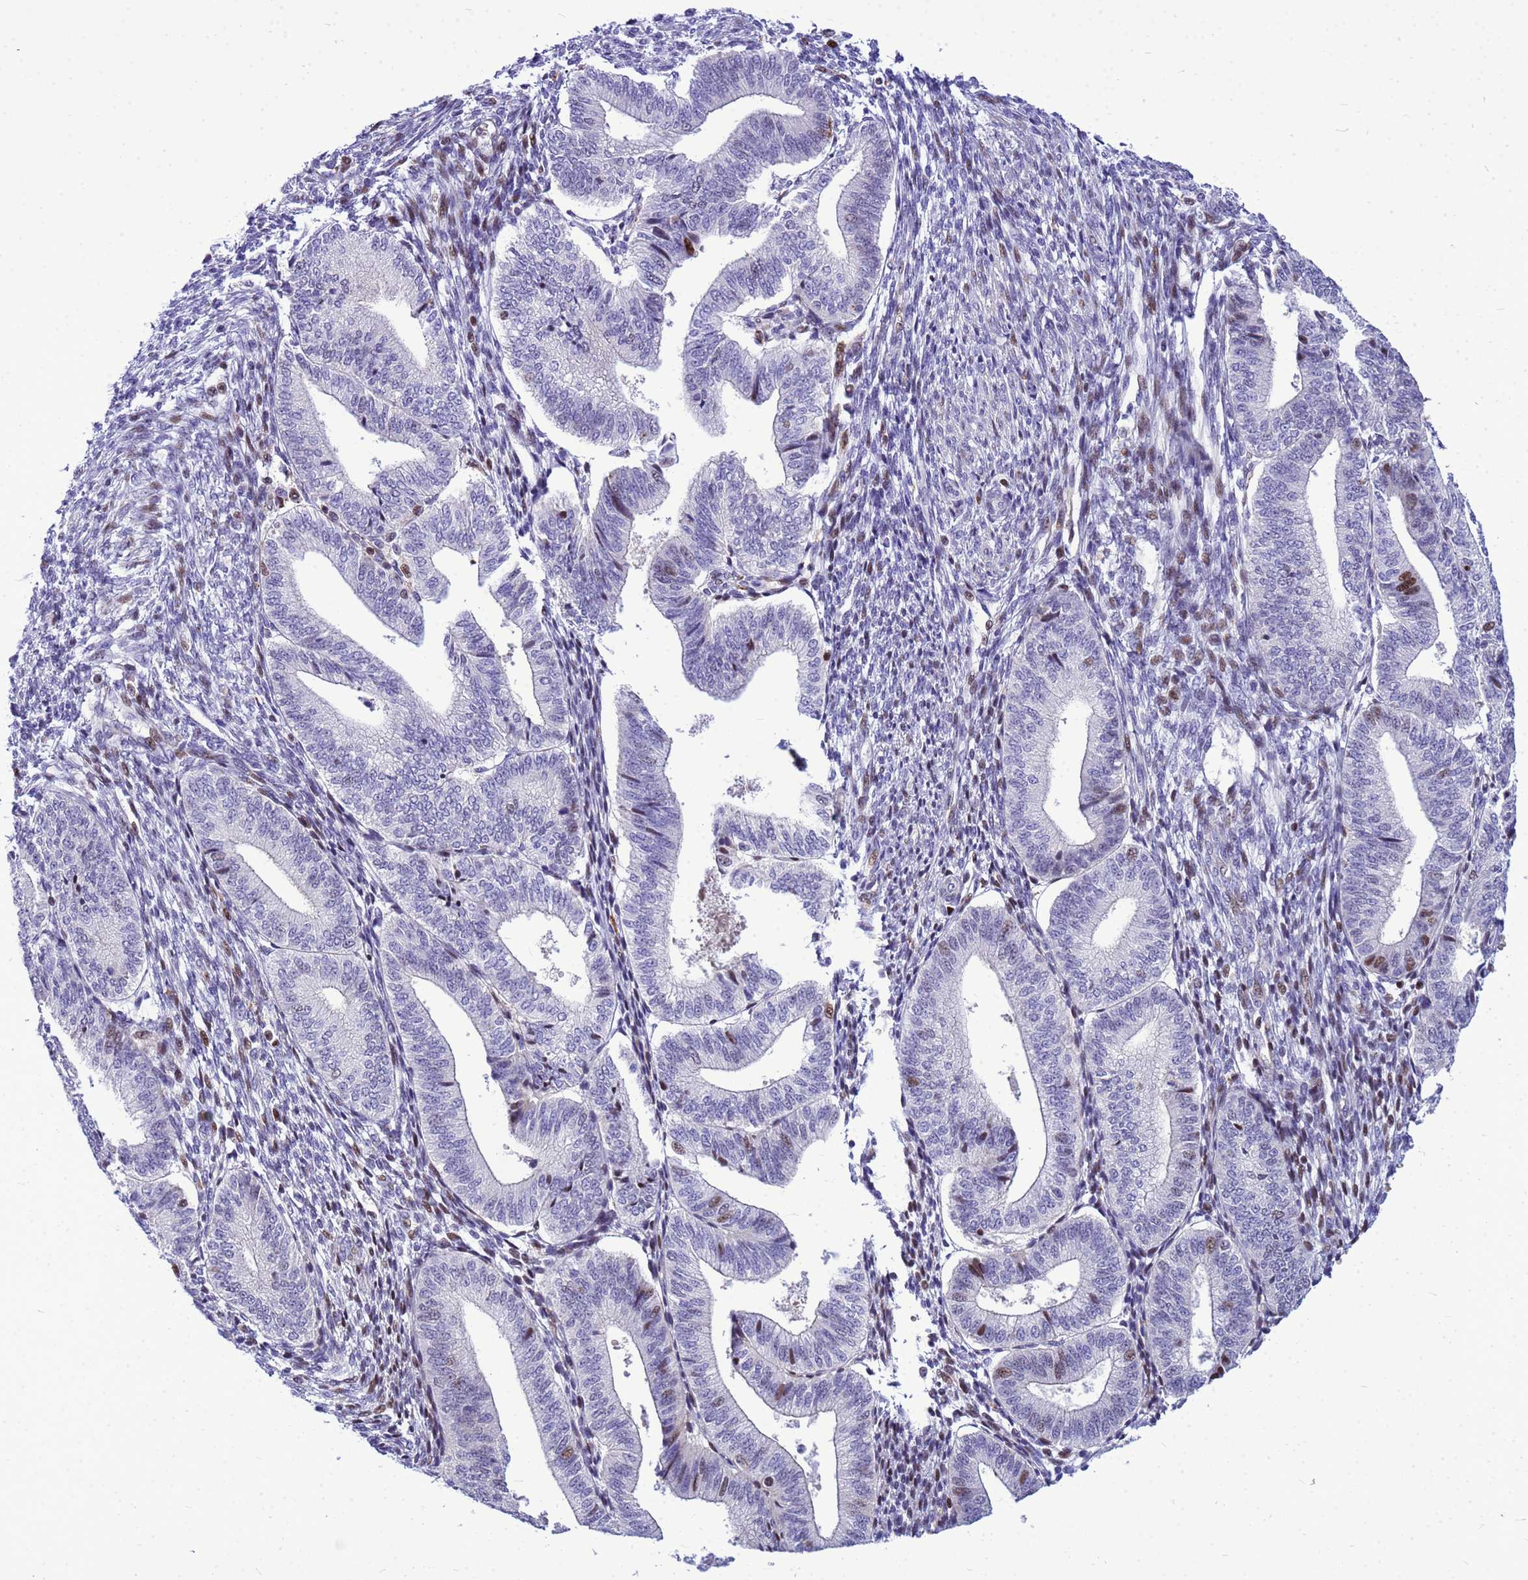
{"staining": {"intensity": "negative", "quantity": "none", "location": "none"}, "tissue": "endometrium", "cell_type": "Cells in endometrial stroma", "image_type": "normal", "snomed": [{"axis": "morphology", "description": "Normal tissue, NOS"}, {"axis": "topography", "description": "Endometrium"}], "caption": "Cells in endometrial stroma show no significant protein positivity in normal endometrium.", "gene": "ADAMTS7", "patient": {"sex": "female", "age": 34}}